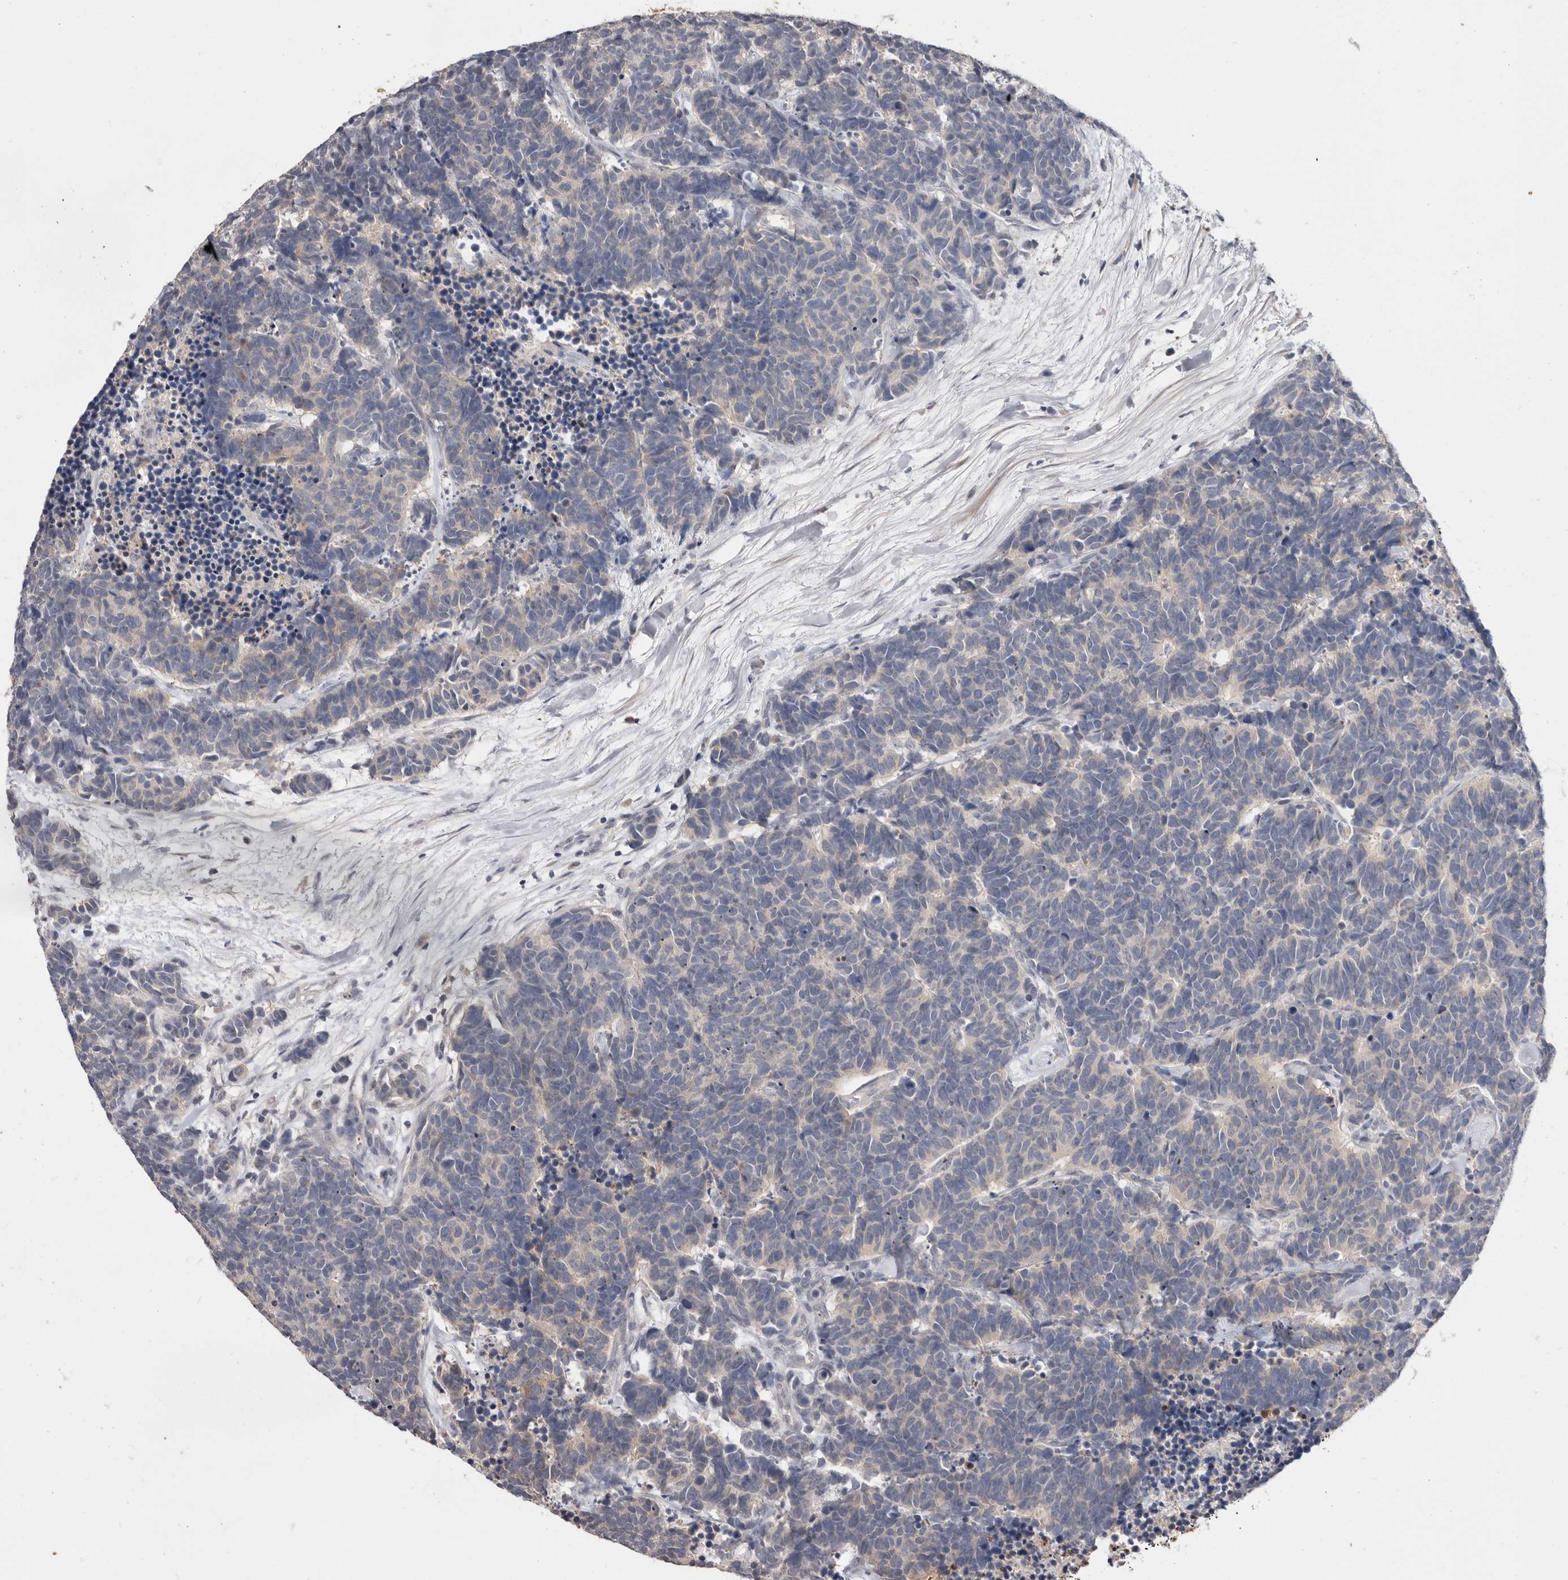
{"staining": {"intensity": "negative", "quantity": "none", "location": "none"}, "tissue": "carcinoid", "cell_type": "Tumor cells", "image_type": "cancer", "snomed": [{"axis": "morphology", "description": "Carcinoma, NOS"}, {"axis": "morphology", "description": "Carcinoid, malignant, NOS"}, {"axis": "topography", "description": "Urinary bladder"}], "caption": "There is no significant staining in tumor cells of carcinoid. (DAB immunohistochemistry (IHC) visualized using brightfield microscopy, high magnification).", "gene": "DOP1A", "patient": {"sex": "male", "age": 57}}